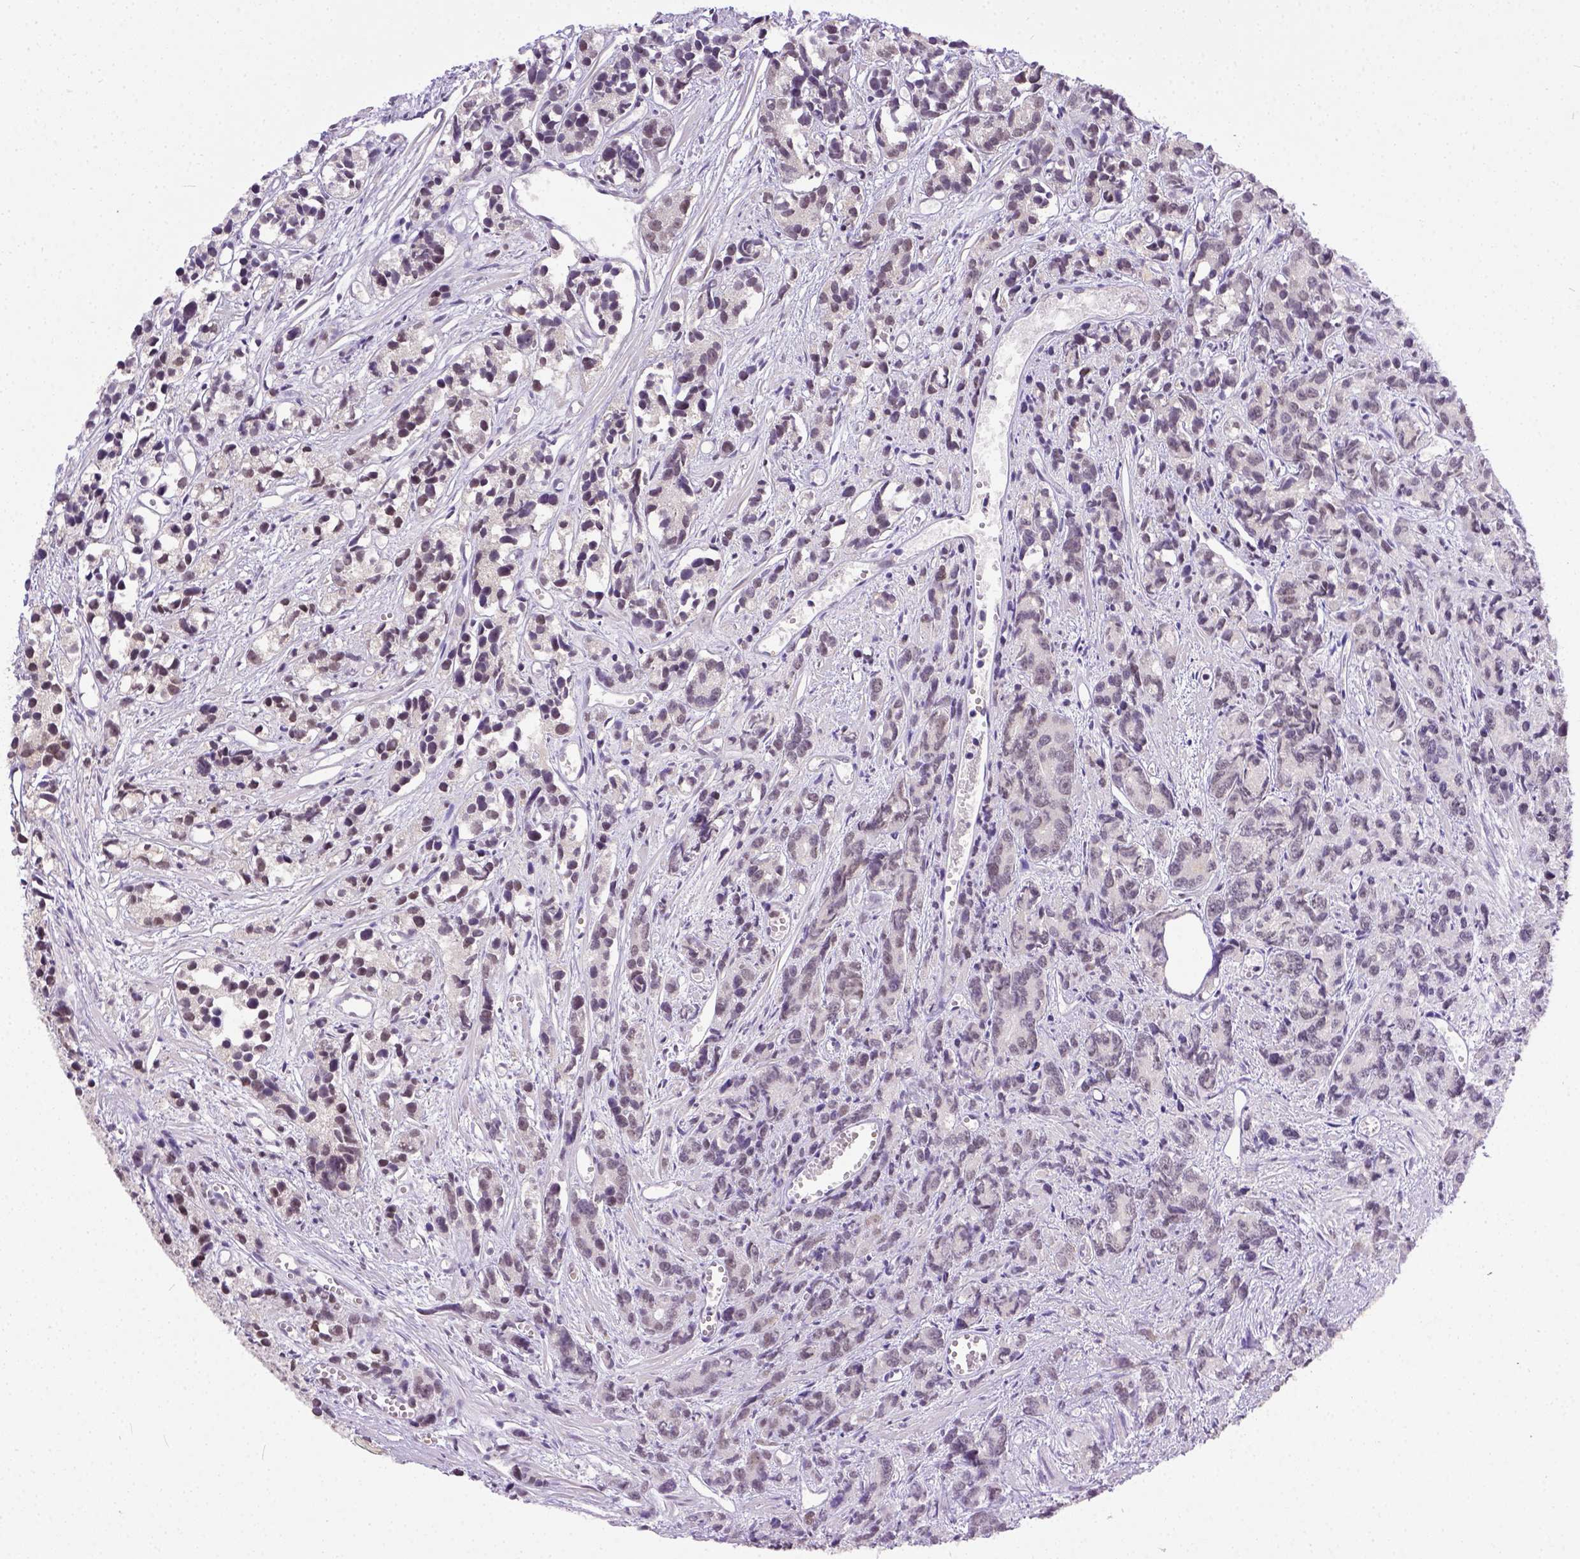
{"staining": {"intensity": "moderate", "quantity": ">75%", "location": "nuclear"}, "tissue": "prostate cancer", "cell_type": "Tumor cells", "image_type": "cancer", "snomed": [{"axis": "morphology", "description": "Adenocarcinoma, High grade"}, {"axis": "topography", "description": "Prostate"}], "caption": "Immunohistochemistry (IHC) image of human prostate cancer (high-grade adenocarcinoma) stained for a protein (brown), which reveals medium levels of moderate nuclear expression in about >75% of tumor cells.", "gene": "ERCC1", "patient": {"sex": "male", "age": 77}}